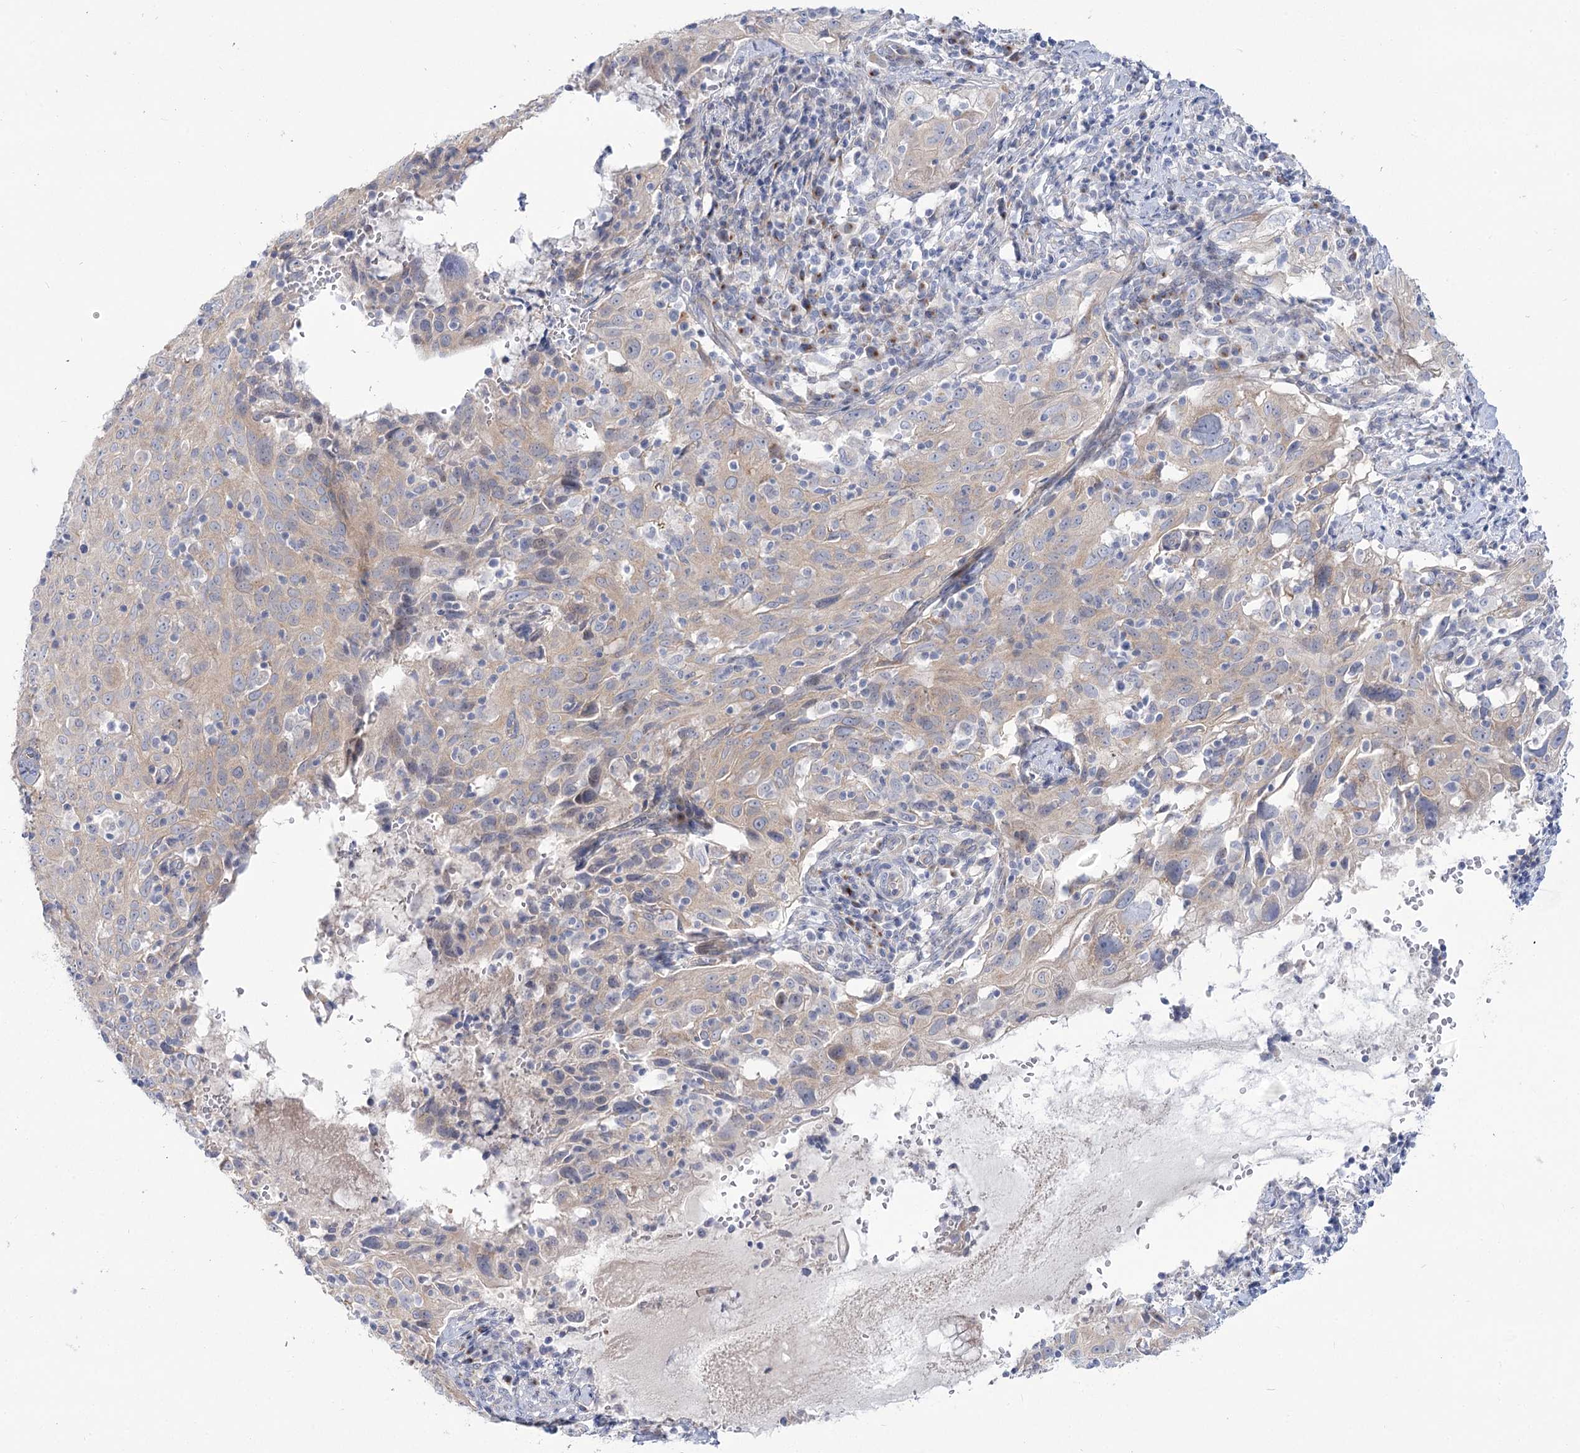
{"staining": {"intensity": "weak", "quantity": "<25%", "location": "cytoplasmic/membranous"}, "tissue": "cervical cancer", "cell_type": "Tumor cells", "image_type": "cancer", "snomed": [{"axis": "morphology", "description": "Squamous cell carcinoma, NOS"}, {"axis": "topography", "description": "Cervix"}], "caption": "DAB (3,3'-diaminobenzidine) immunohistochemical staining of cervical cancer reveals no significant expression in tumor cells.", "gene": "SUOX", "patient": {"sex": "female", "age": 31}}